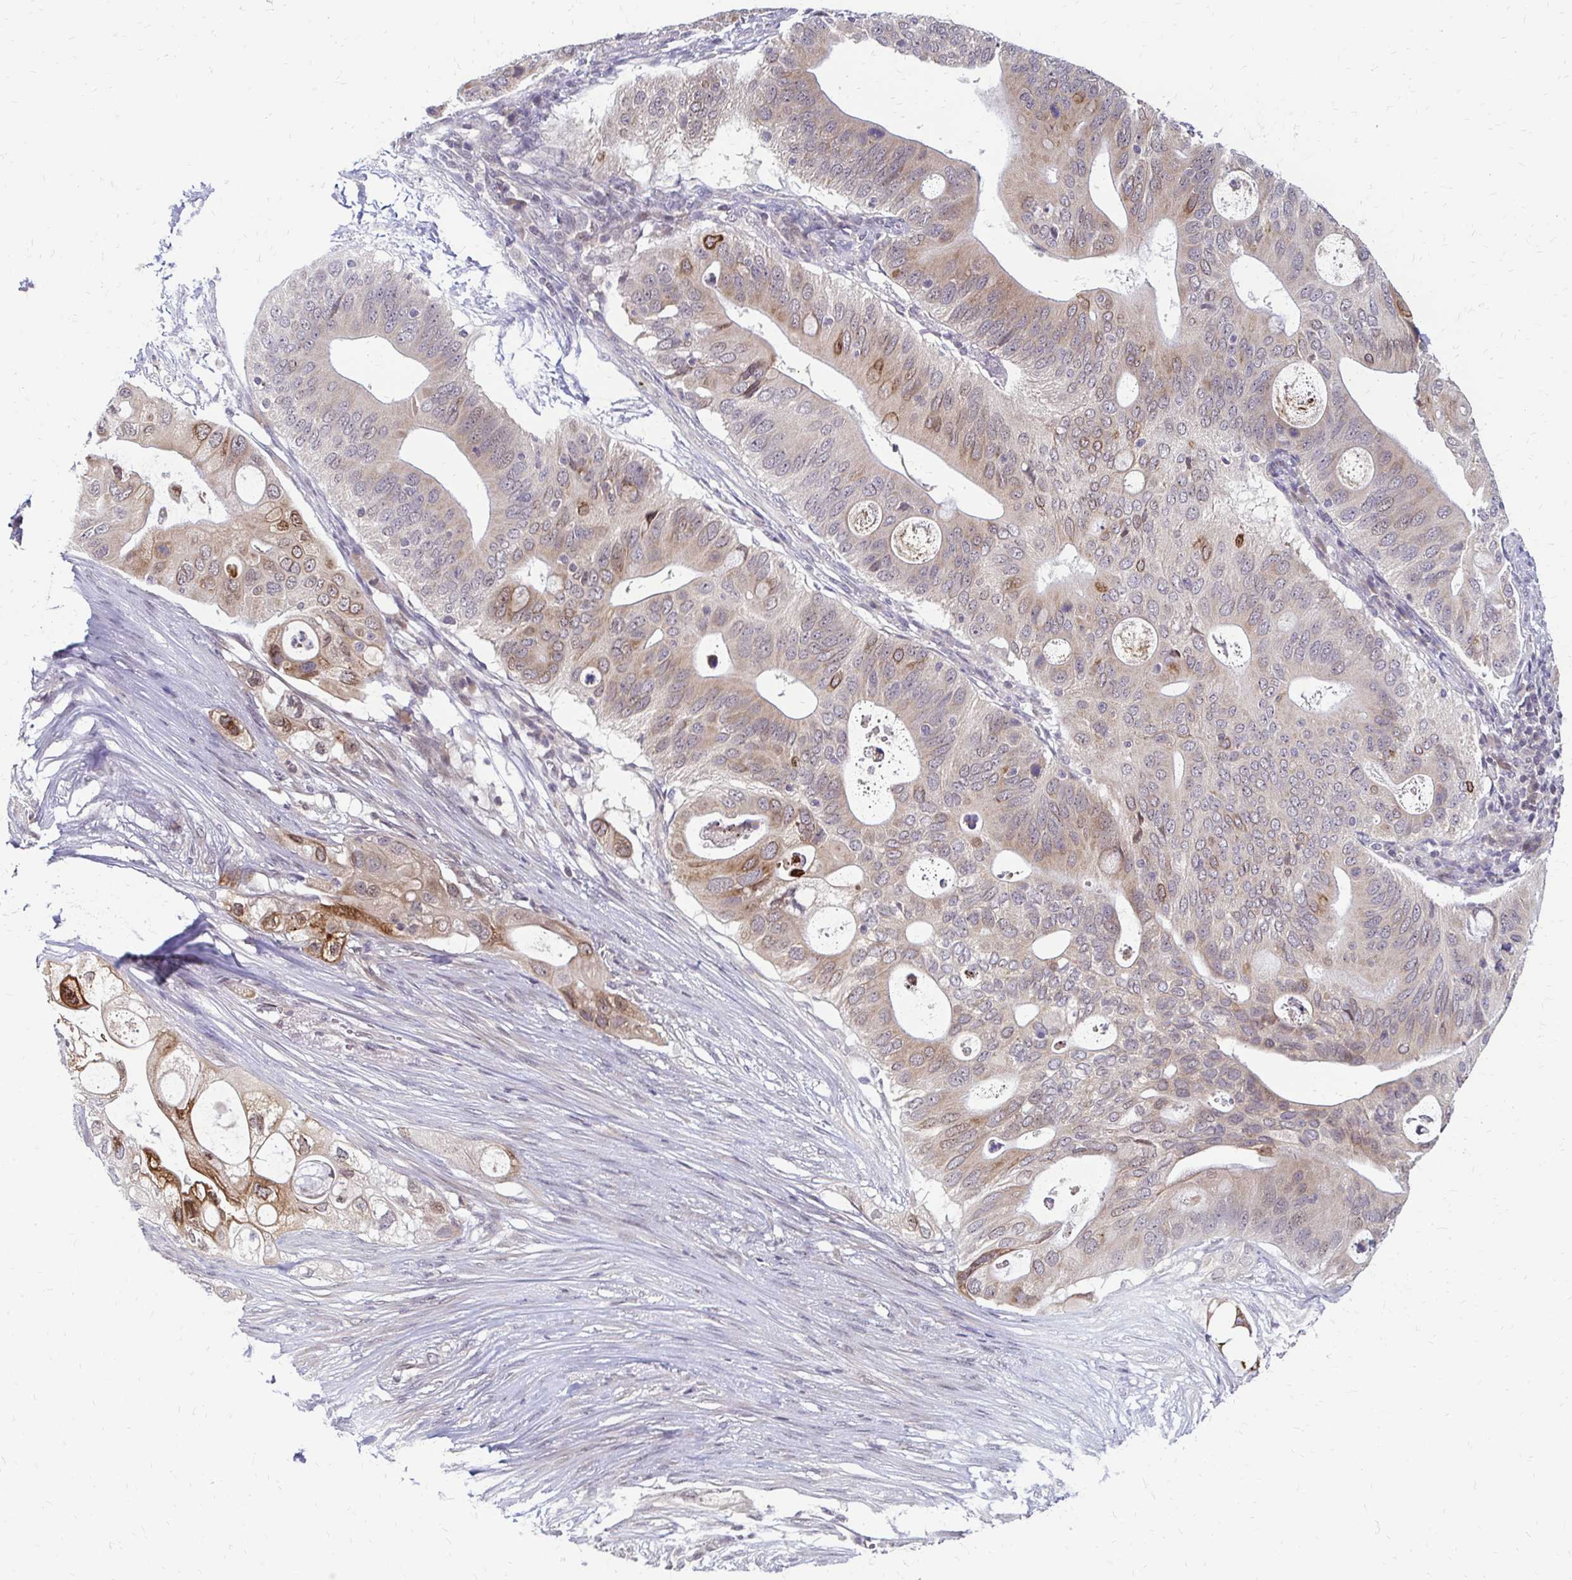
{"staining": {"intensity": "moderate", "quantity": "25%-75%", "location": "cytoplasmic/membranous,nuclear"}, "tissue": "pancreatic cancer", "cell_type": "Tumor cells", "image_type": "cancer", "snomed": [{"axis": "morphology", "description": "Adenocarcinoma, NOS"}, {"axis": "topography", "description": "Pancreas"}], "caption": "An immunohistochemistry image of neoplastic tissue is shown. Protein staining in brown shows moderate cytoplasmic/membranous and nuclear positivity in pancreatic cancer within tumor cells.", "gene": "TRIR", "patient": {"sex": "female", "age": 72}}